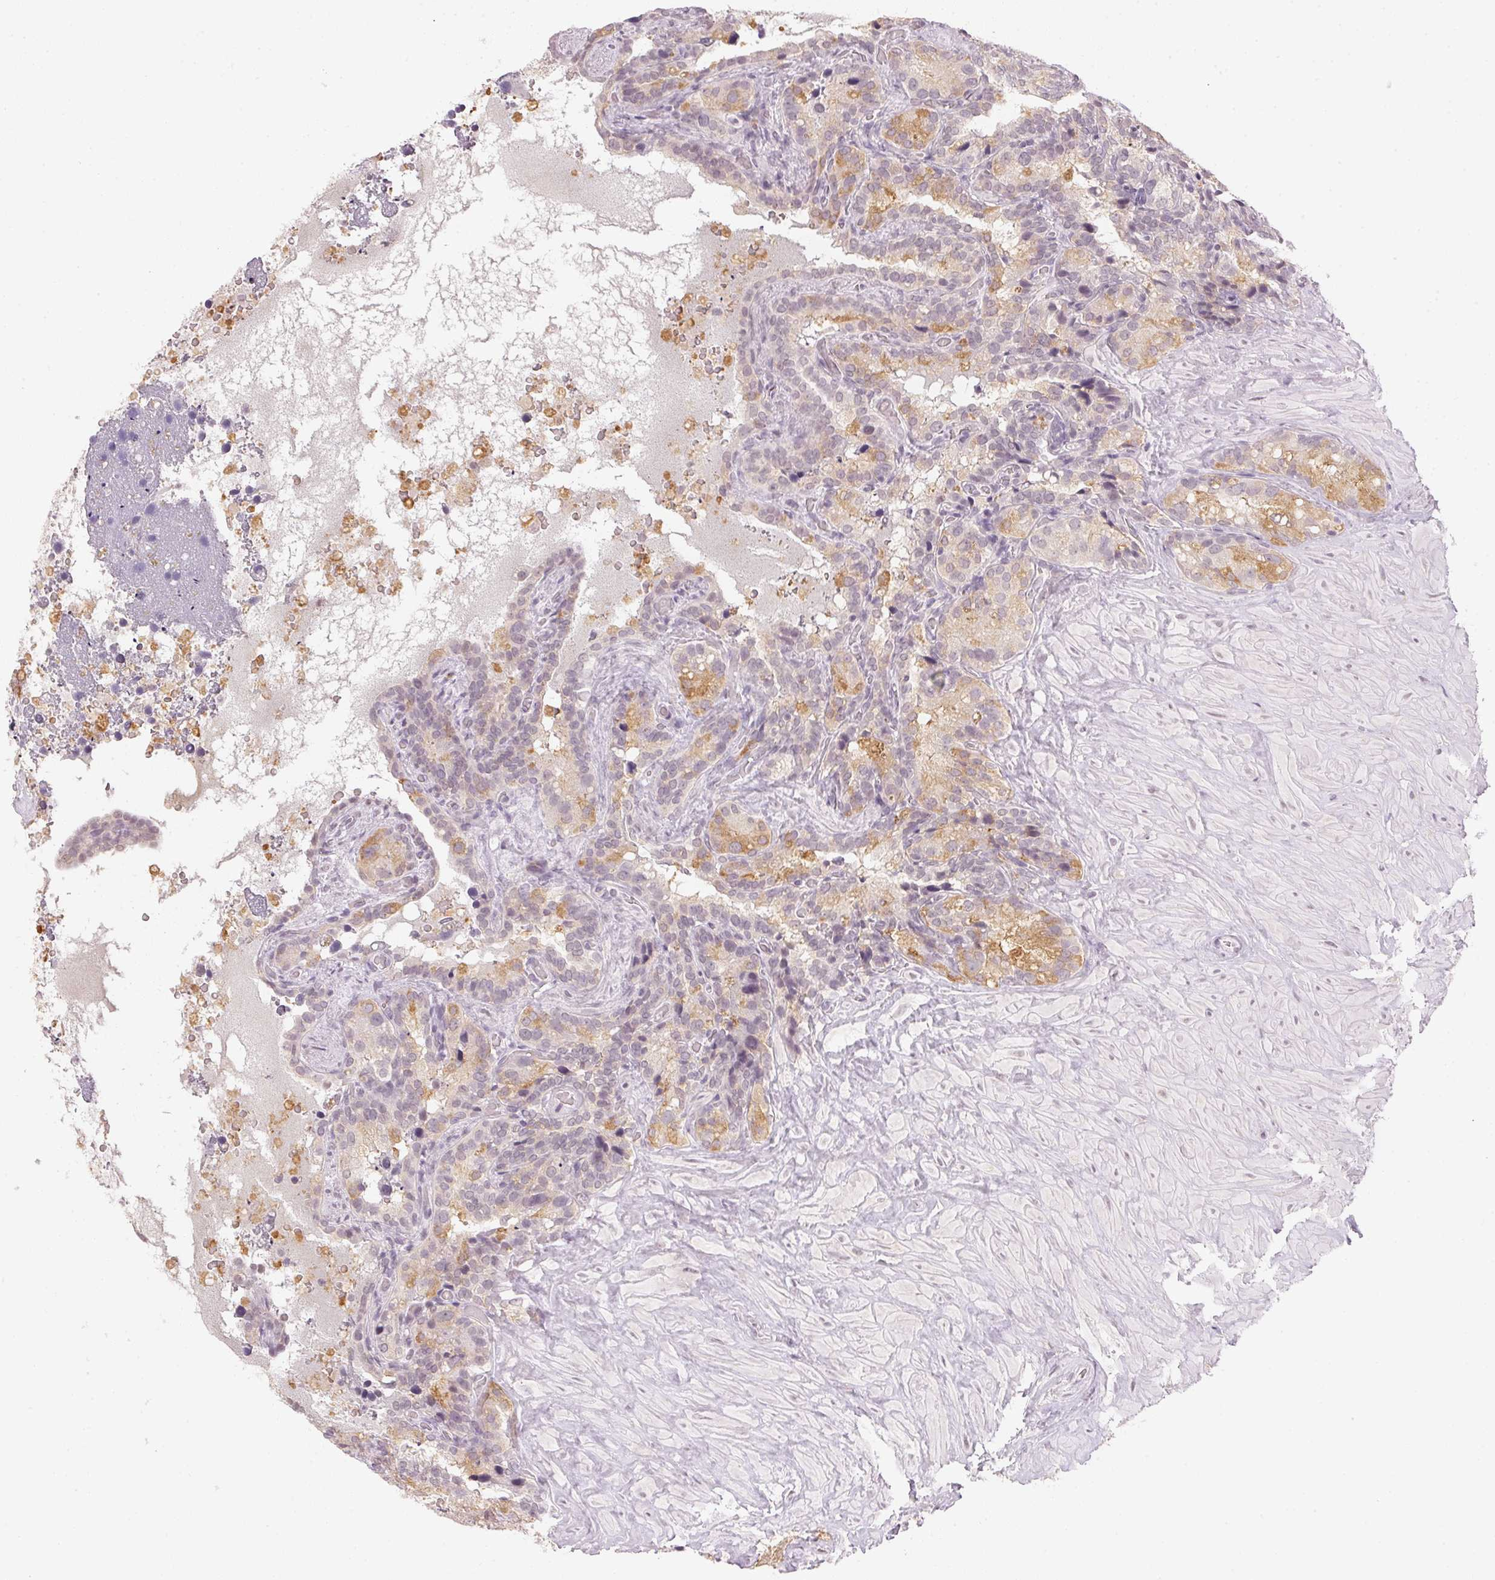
{"staining": {"intensity": "moderate", "quantity": "25%-75%", "location": "cytoplasmic/membranous"}, "tissue": "seminal vesicle", "cell_type": "Glandular cells", "image_type": "normal", "snomed": [{"axis": "morphology", "description": "Normal tissue, NOS"}, {"axis": "topography", "description": "Seminal veicle"}], "caption": "Seminal vesicle was stained to show a protein in brown. There is medium levels of moderate cytoplasmic/membranous staining in approximately 25%-75% of glandular cells. (Brightfield microscopy of DAB IHC at high magnification).", "gene": "KPRP", "patient": {"sex": "male", "age": 60}}